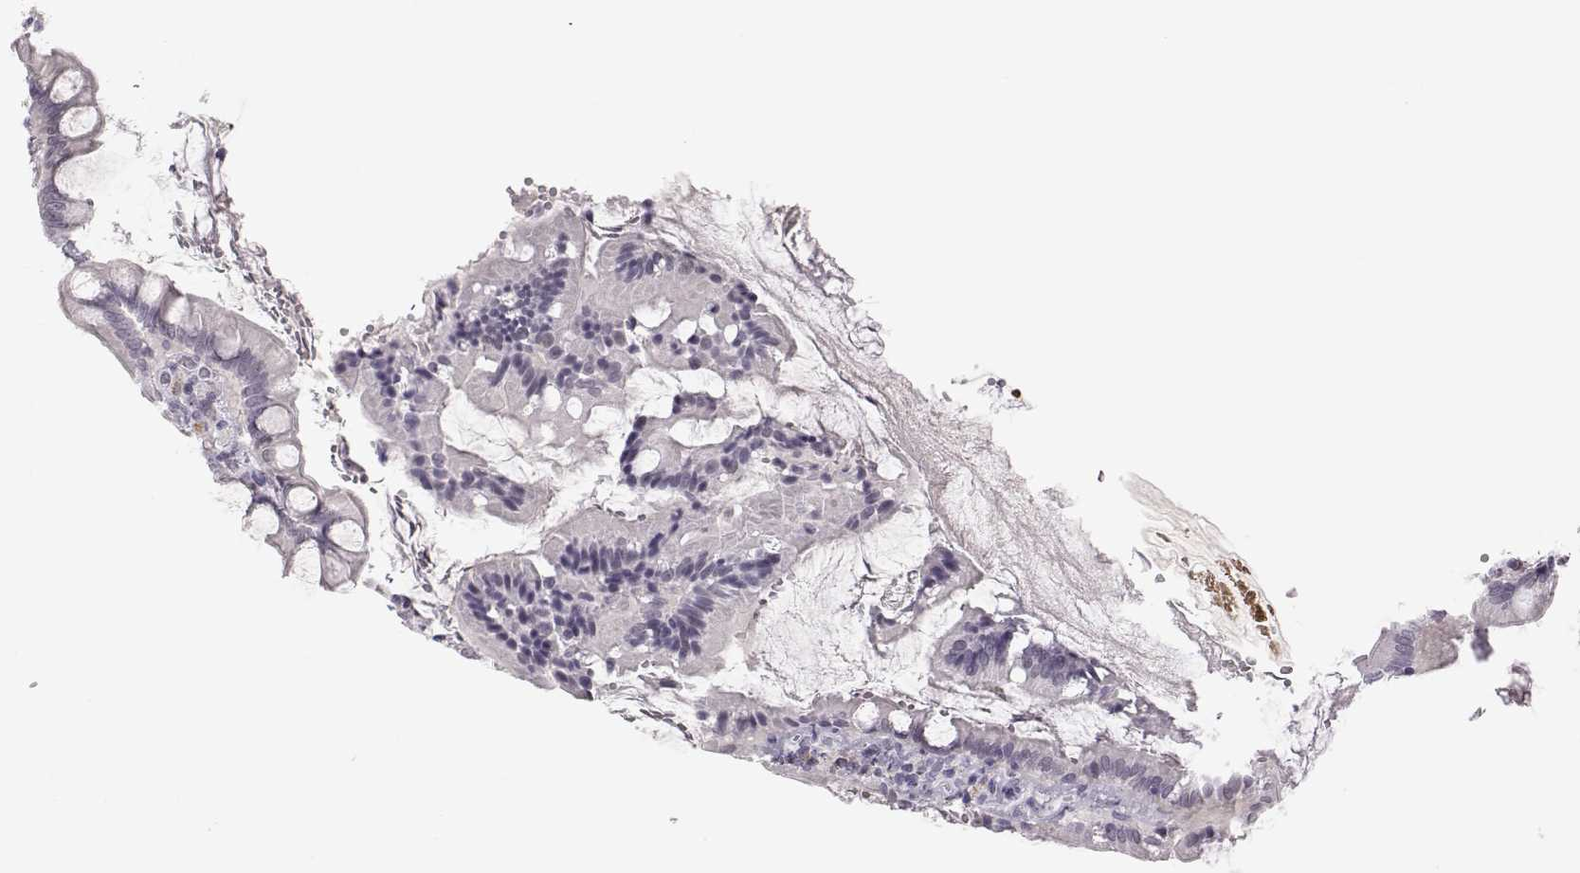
{"staining": {"intensity": "negative", "quantity": "none", "location": "none"}, "tissue": "small intestine", "cell_type": "Glandular cells", "image_type": "normal", "snomed": [{"axis": "morphology", "description": "Normal tissue, NOS"}, {"axis": "topography", "description": "Small intestine"}], "caption": "Immunohistochemistry (IHC) image of benign small intestine stained for a protein (brown), which displays no positivity in glandular cells.", "gene": "VGF", "patient": {"sex": "female", "age": 56}}